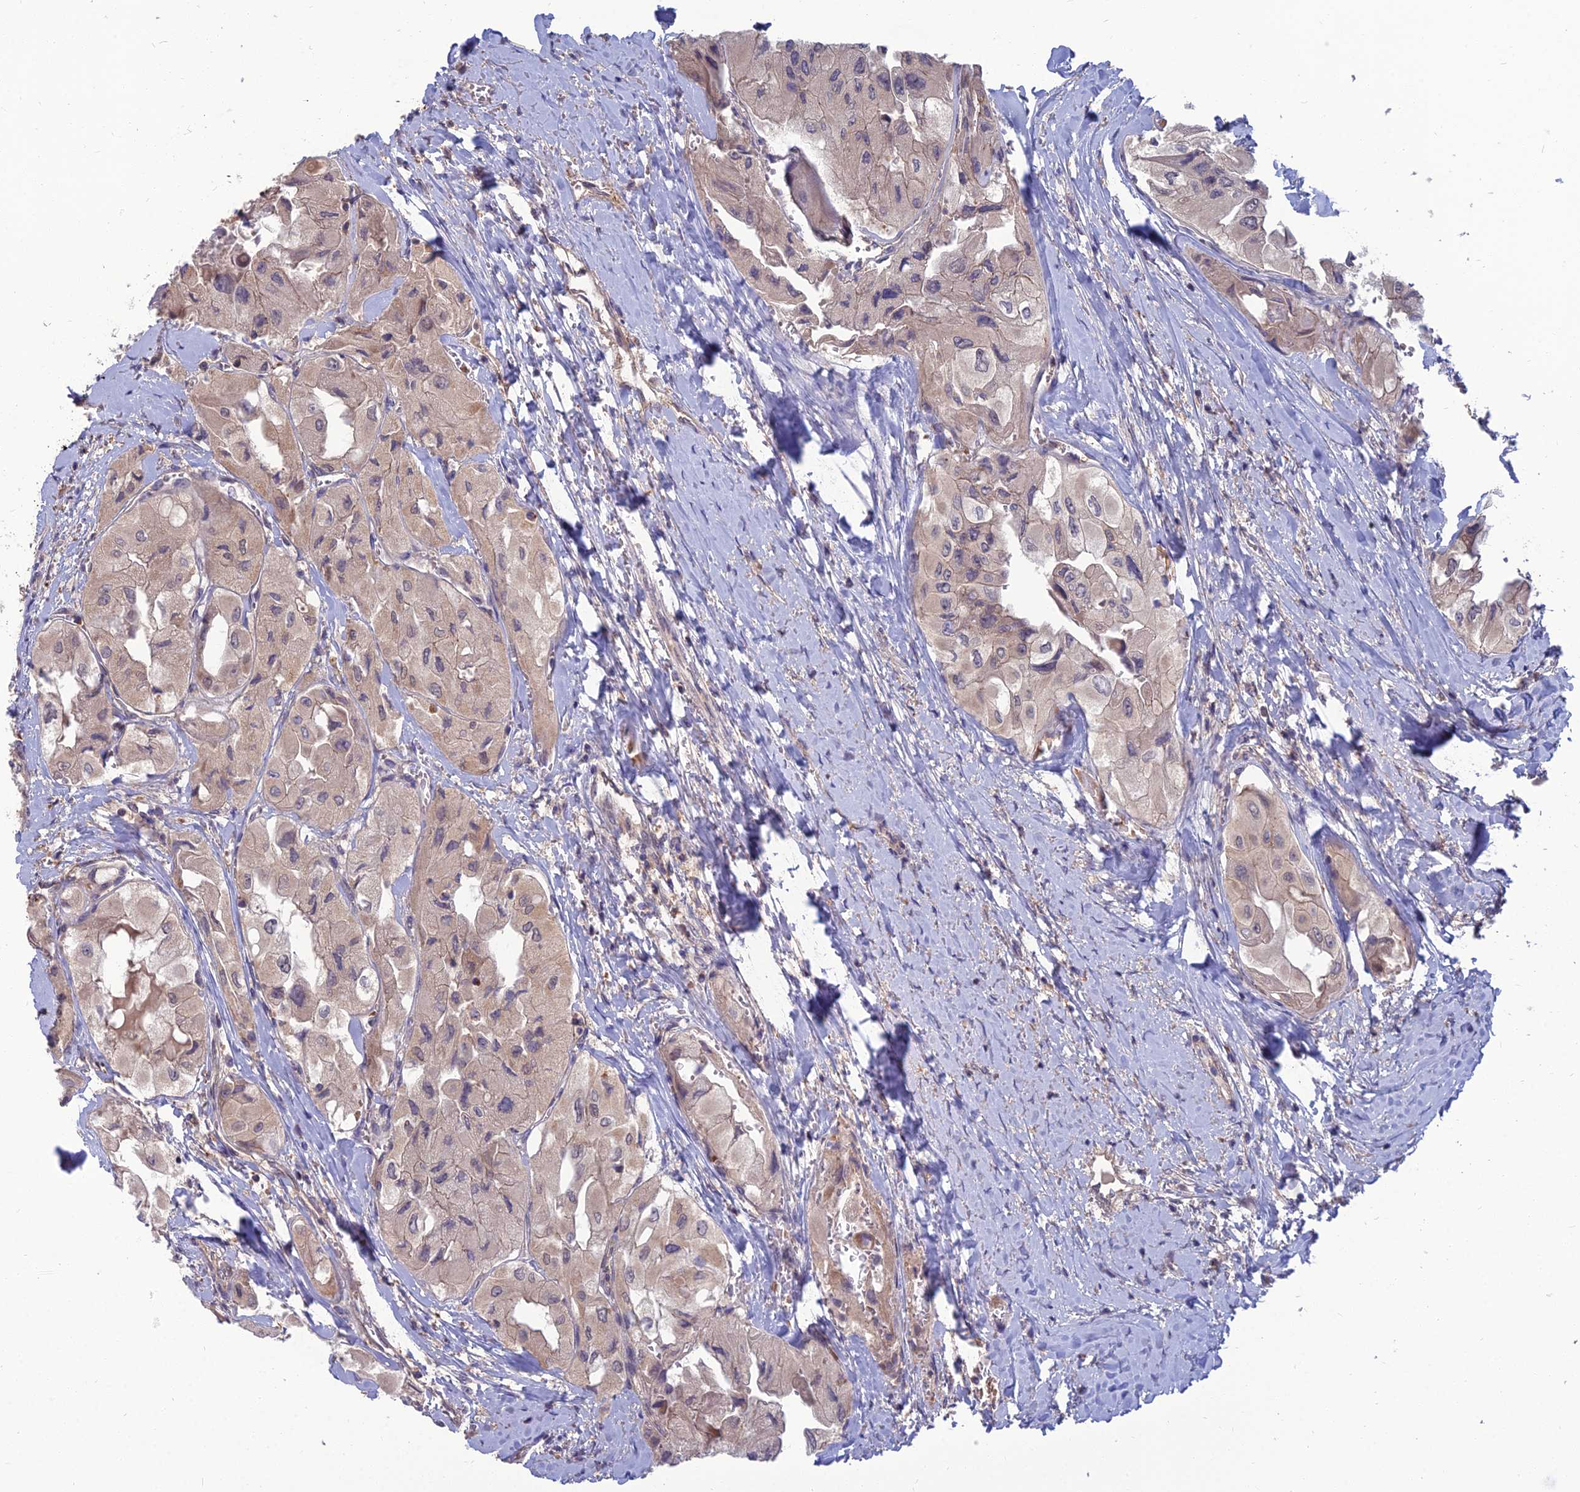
{"staining": {"intensity": "weak", "quantity": ">75%", "location": "cytoplasmic/membranous"}, "tissue": "thyroid cancer", "cell_type": "Tumor cells", "image_type": "cancer", "snomed": [{"axis": "morphology", "description": "Normal tissue, NOS"}, {"axis": "morphology", "description": "Papillary adenocarcinoma, NOS"}, {"axis": "topography", "description": "Thyroid gland"}], "caption": "Human thyroid cancer (papillary adenocarcinoma) stained for a protein (brown) displays weak cytoplasmic/membranous positive positivity in about >75% of tumor cells.", "gene": "OPA3", "patient": {"sex": "female", "age": 59}}